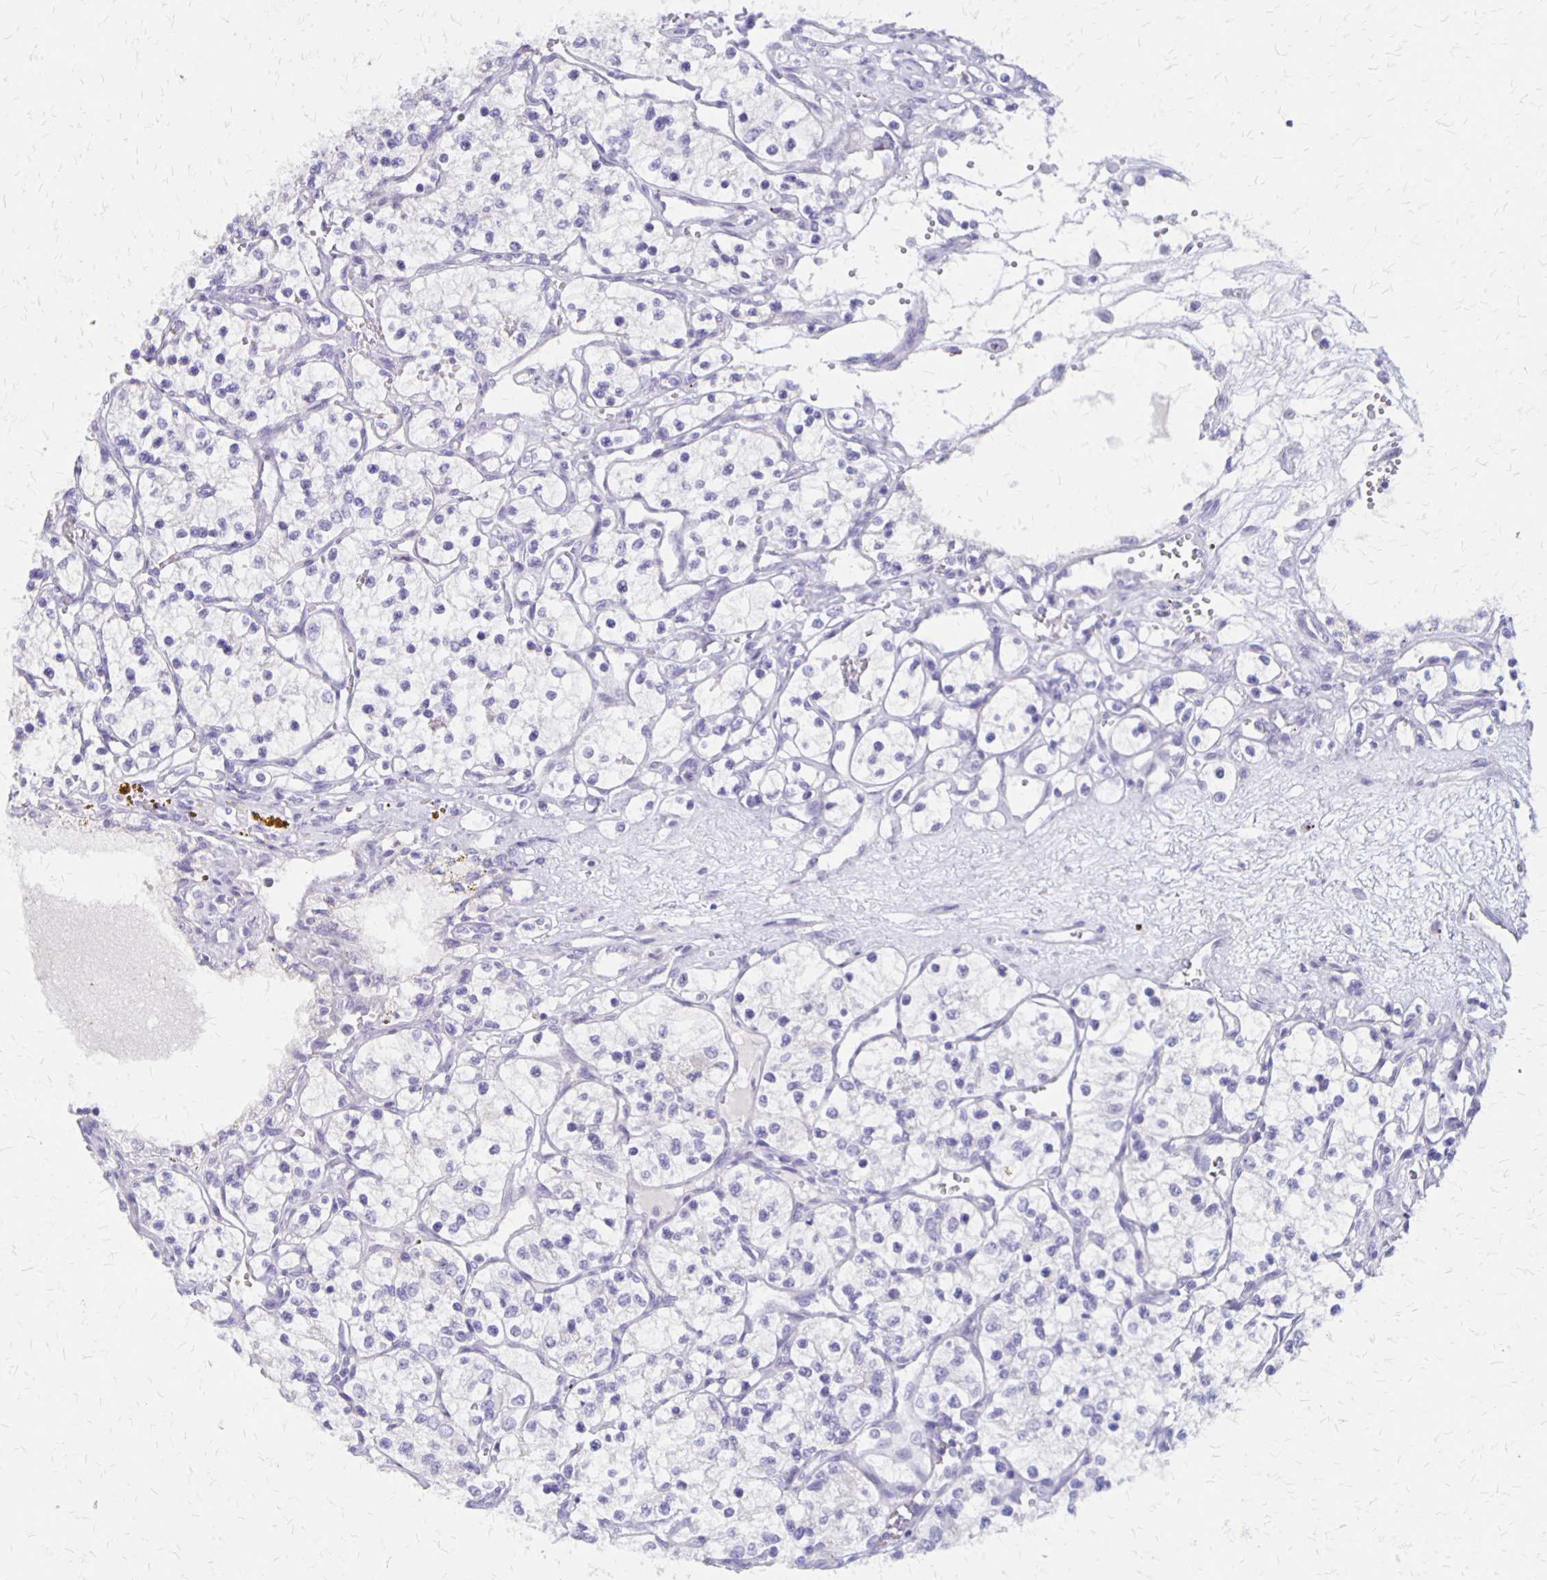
{"staining": {"intensity": "negative", "quantity": "none", "location": "none"}, "tissue": "renal cancer", "cell_type": "Tumor cells", "image_type": "cancer", "snomed": [{"axis": "morphology", "description": "Adenocarcinoma, NOS"}, {"axis": "topography", "description": "Kidney"}], "caption": "DAB immunohistochemical staining of human renal cancer (adenocarcinoma) demonstrates no significant staining in tumor cells.", "gene": "SEPTIN5", "patient": {"sex": "female", "age": 69}}